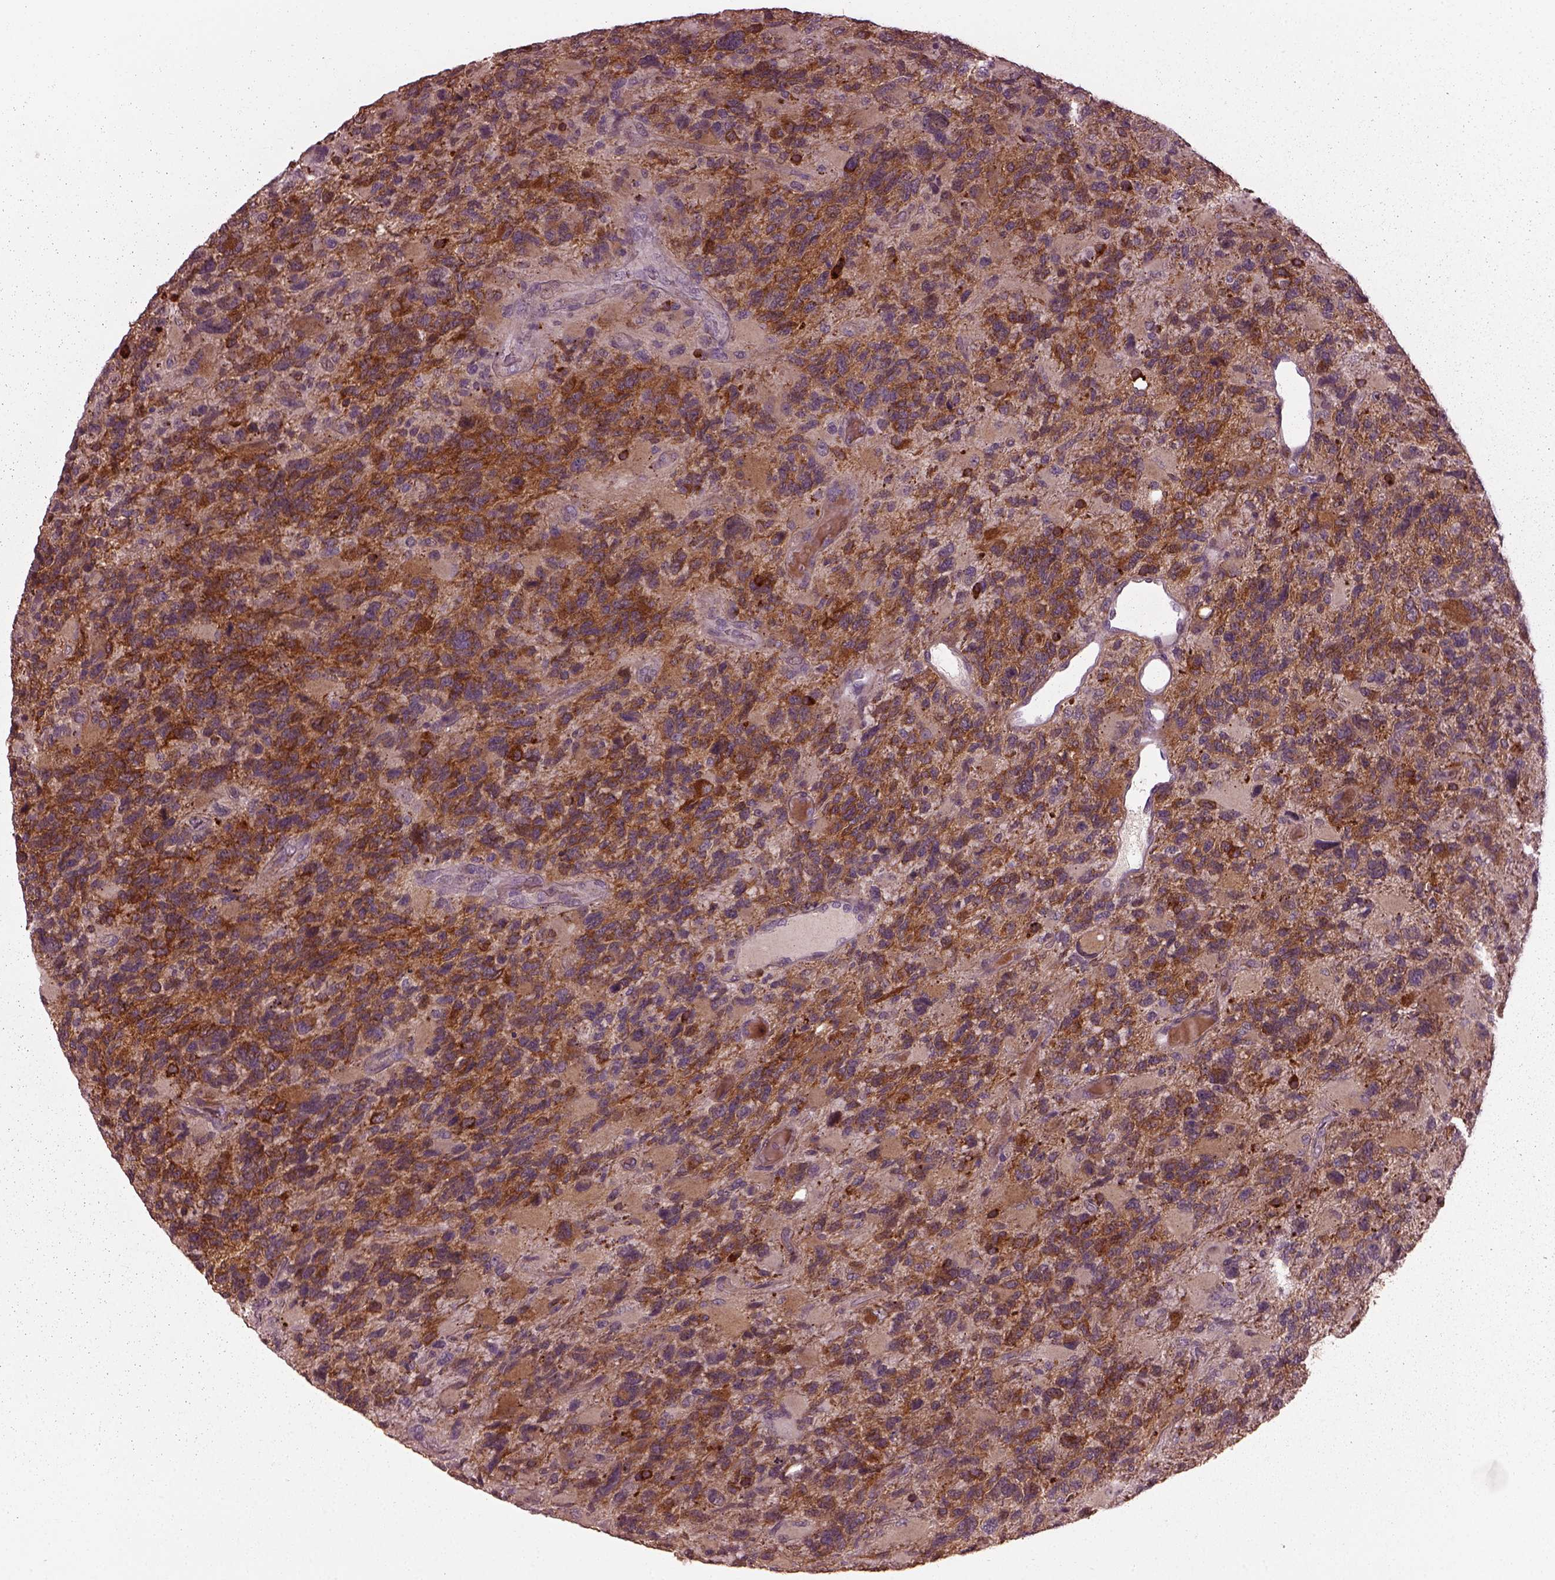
{"staining": {"intensity": "strong", "quantity": ">75%", "location": "cytoplasmic/membranous"}, "tissue": "glioma", "cell_type": "Tumor cells", "image_type": "cancer", "snomed": [{"axis": "morphology", "description": "Glioma, malignant, High grade"}, {"axis": "topography", "description": "Brain"}], "caption": "This is an image of immunohistochemistry (IHC) staining of glioma, which shows strong positivity in the cytoplasmic/membranous of tumor cells.", "gene": "RUFY3", "patient": {"sex": "female", "age": 71}}